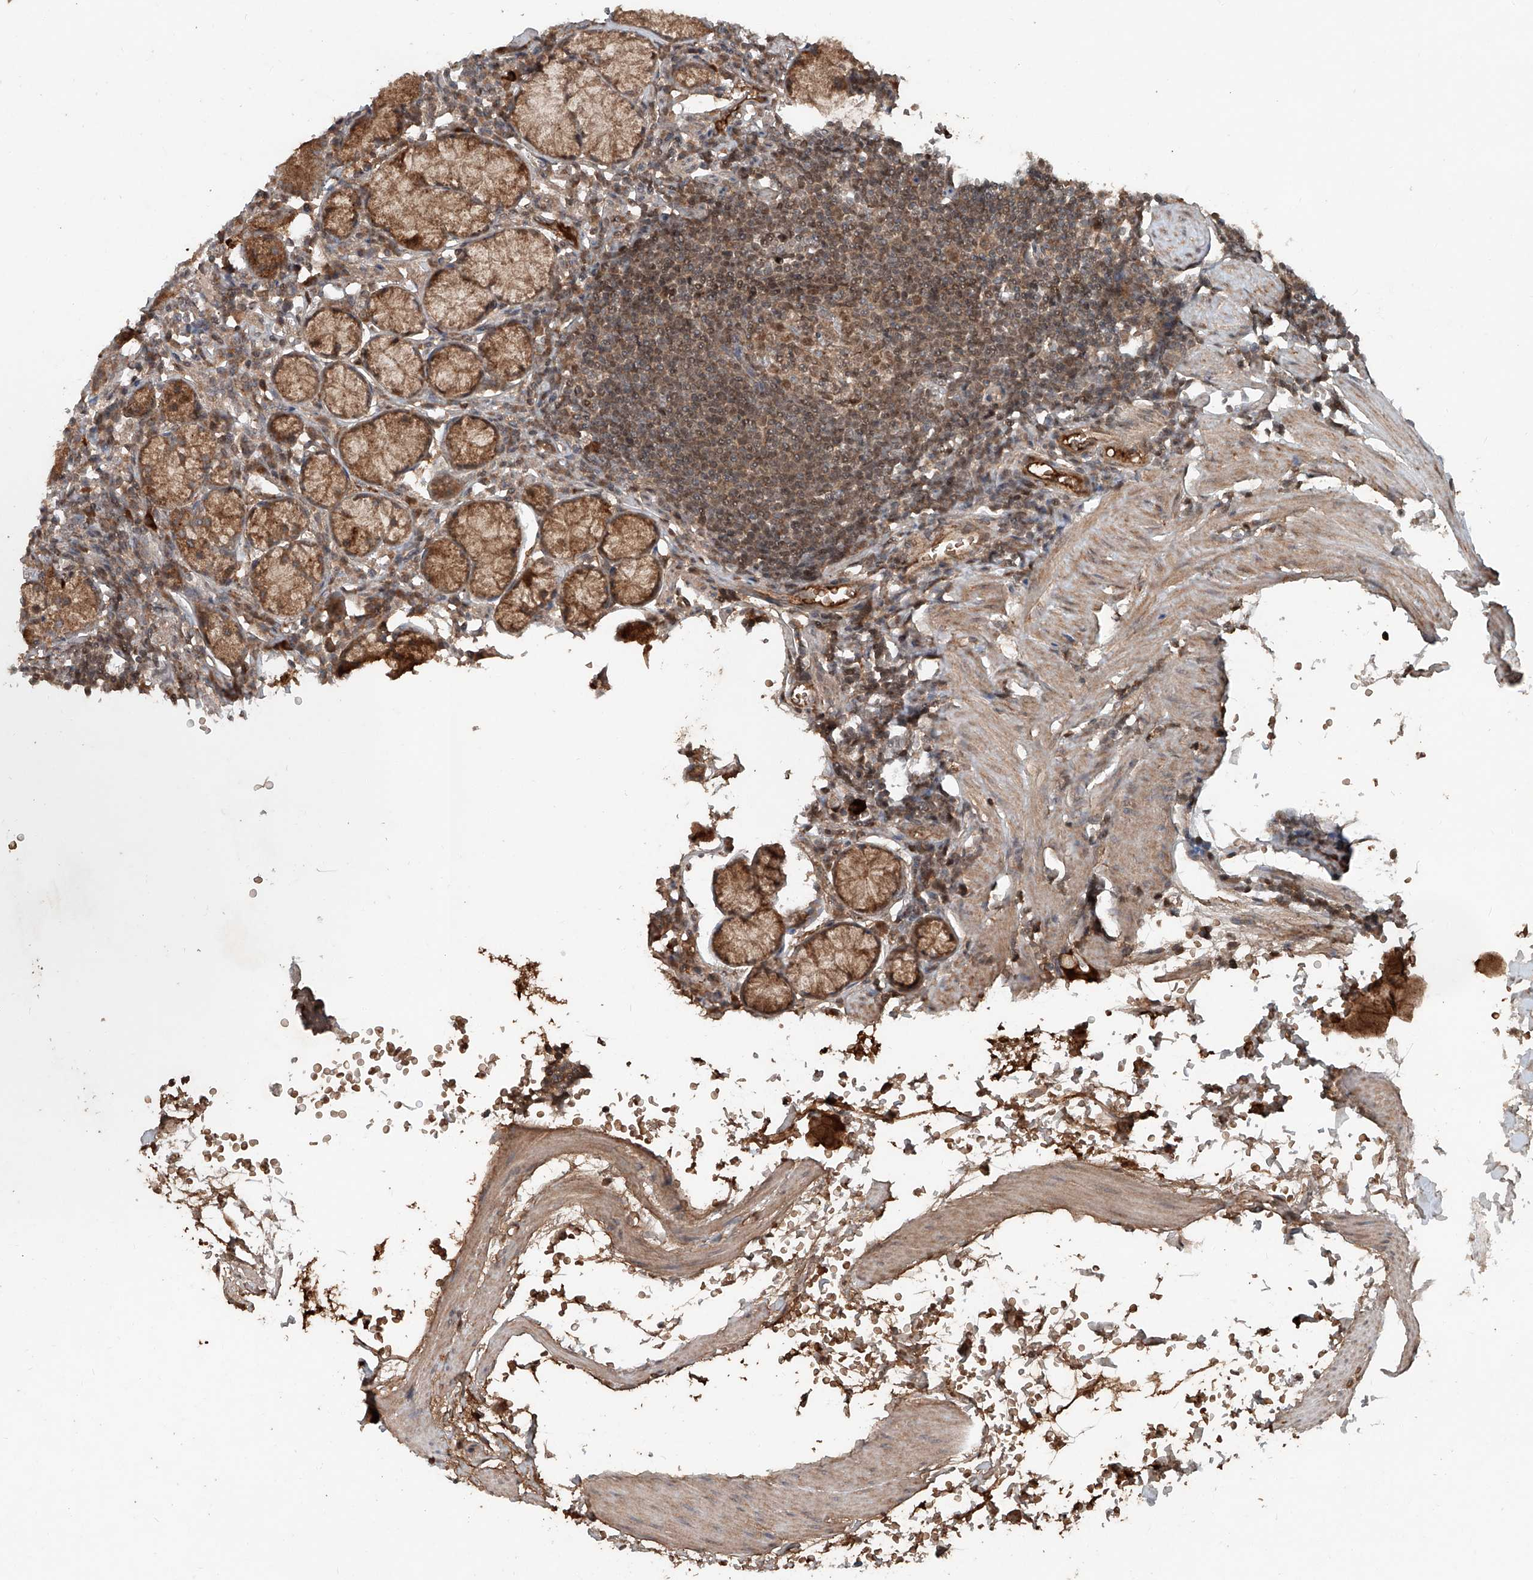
{"staining": {"intensity": "moderate", "quantity": ">75%", "location": "cytoplasmic/membranous"}, "tissue": "stomach", "cell_type": "Glandular cells", "image_type": "normal", "snomed": [{"axis": "morphology", "description": "Normal tissue, NOS"}, {"axis": "topography", "description": "Stomach"}], "caption": "Protein analysis of benign stomach displays moderate cytoplasmic/membranous expression in approximately >75% of glandular cells.", "gene": "ADAM23", "patient": {"sex": "male", "age": 55}}